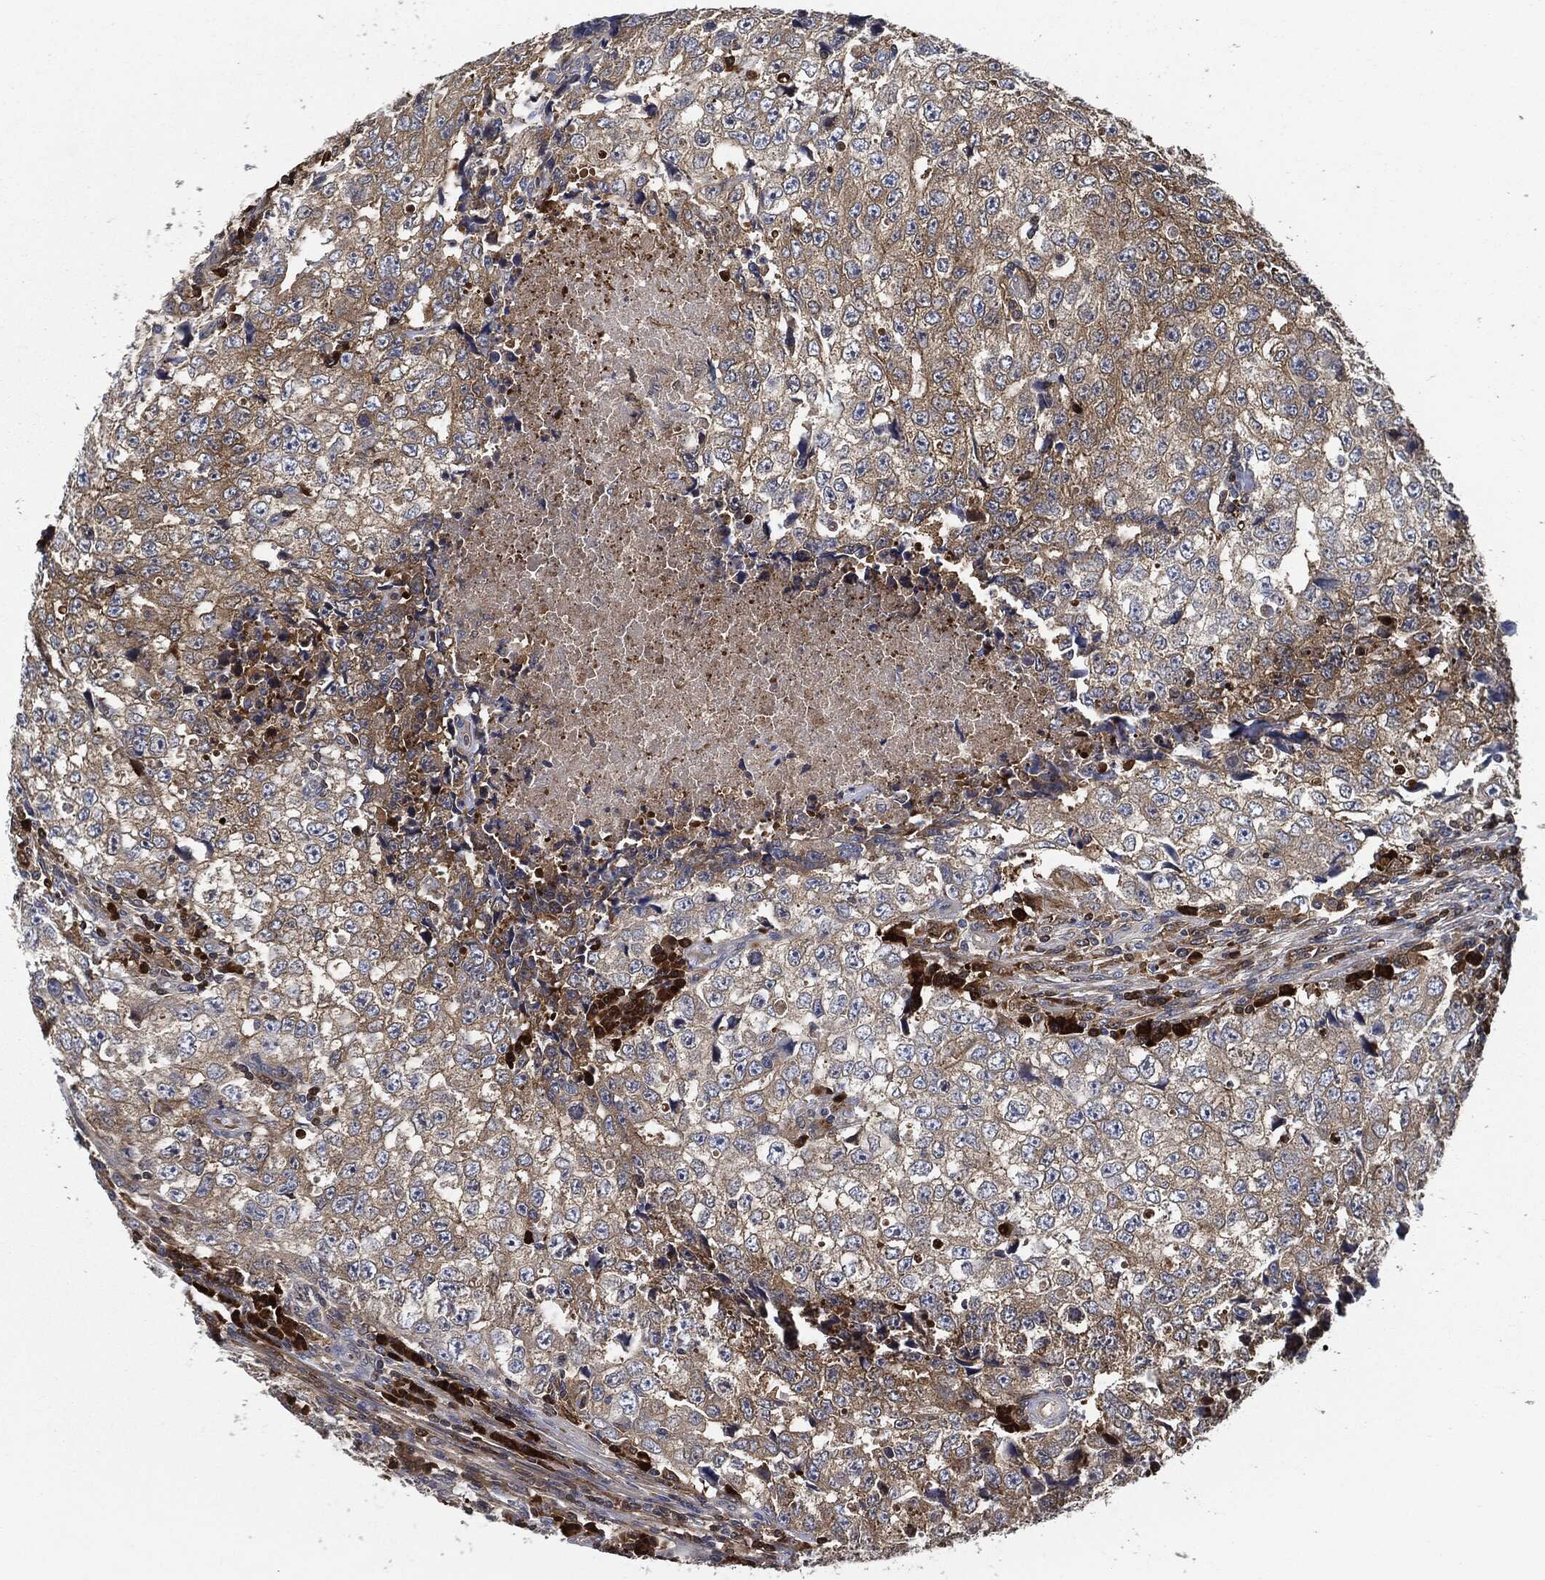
{"staining": {"intensity": "moderate", "quantity": "25%-75%", "location": "cytoplasmic/membranous"}, "tissue": "testis cancer", "cell_type": "Tumor cells", "image_type": "cancer", "snomed": [{"axis": "morphology", "description": "Necrosis, NOS"}, {"axis": "morphology", "description": "Carcinoma, Embryonal, NOS"}, {"axis": "topography", "description": "Testis"}], "caption": "Moderate cytoplasmic/membranous expression for a protein is seen in approximately 25%-75% of tumor cells of testis cancer (embryonal carcinoma) using immunohistochemistry (IHC).", "gene": "PRDX2", "patient": {"sex": "male", "age": 19}}